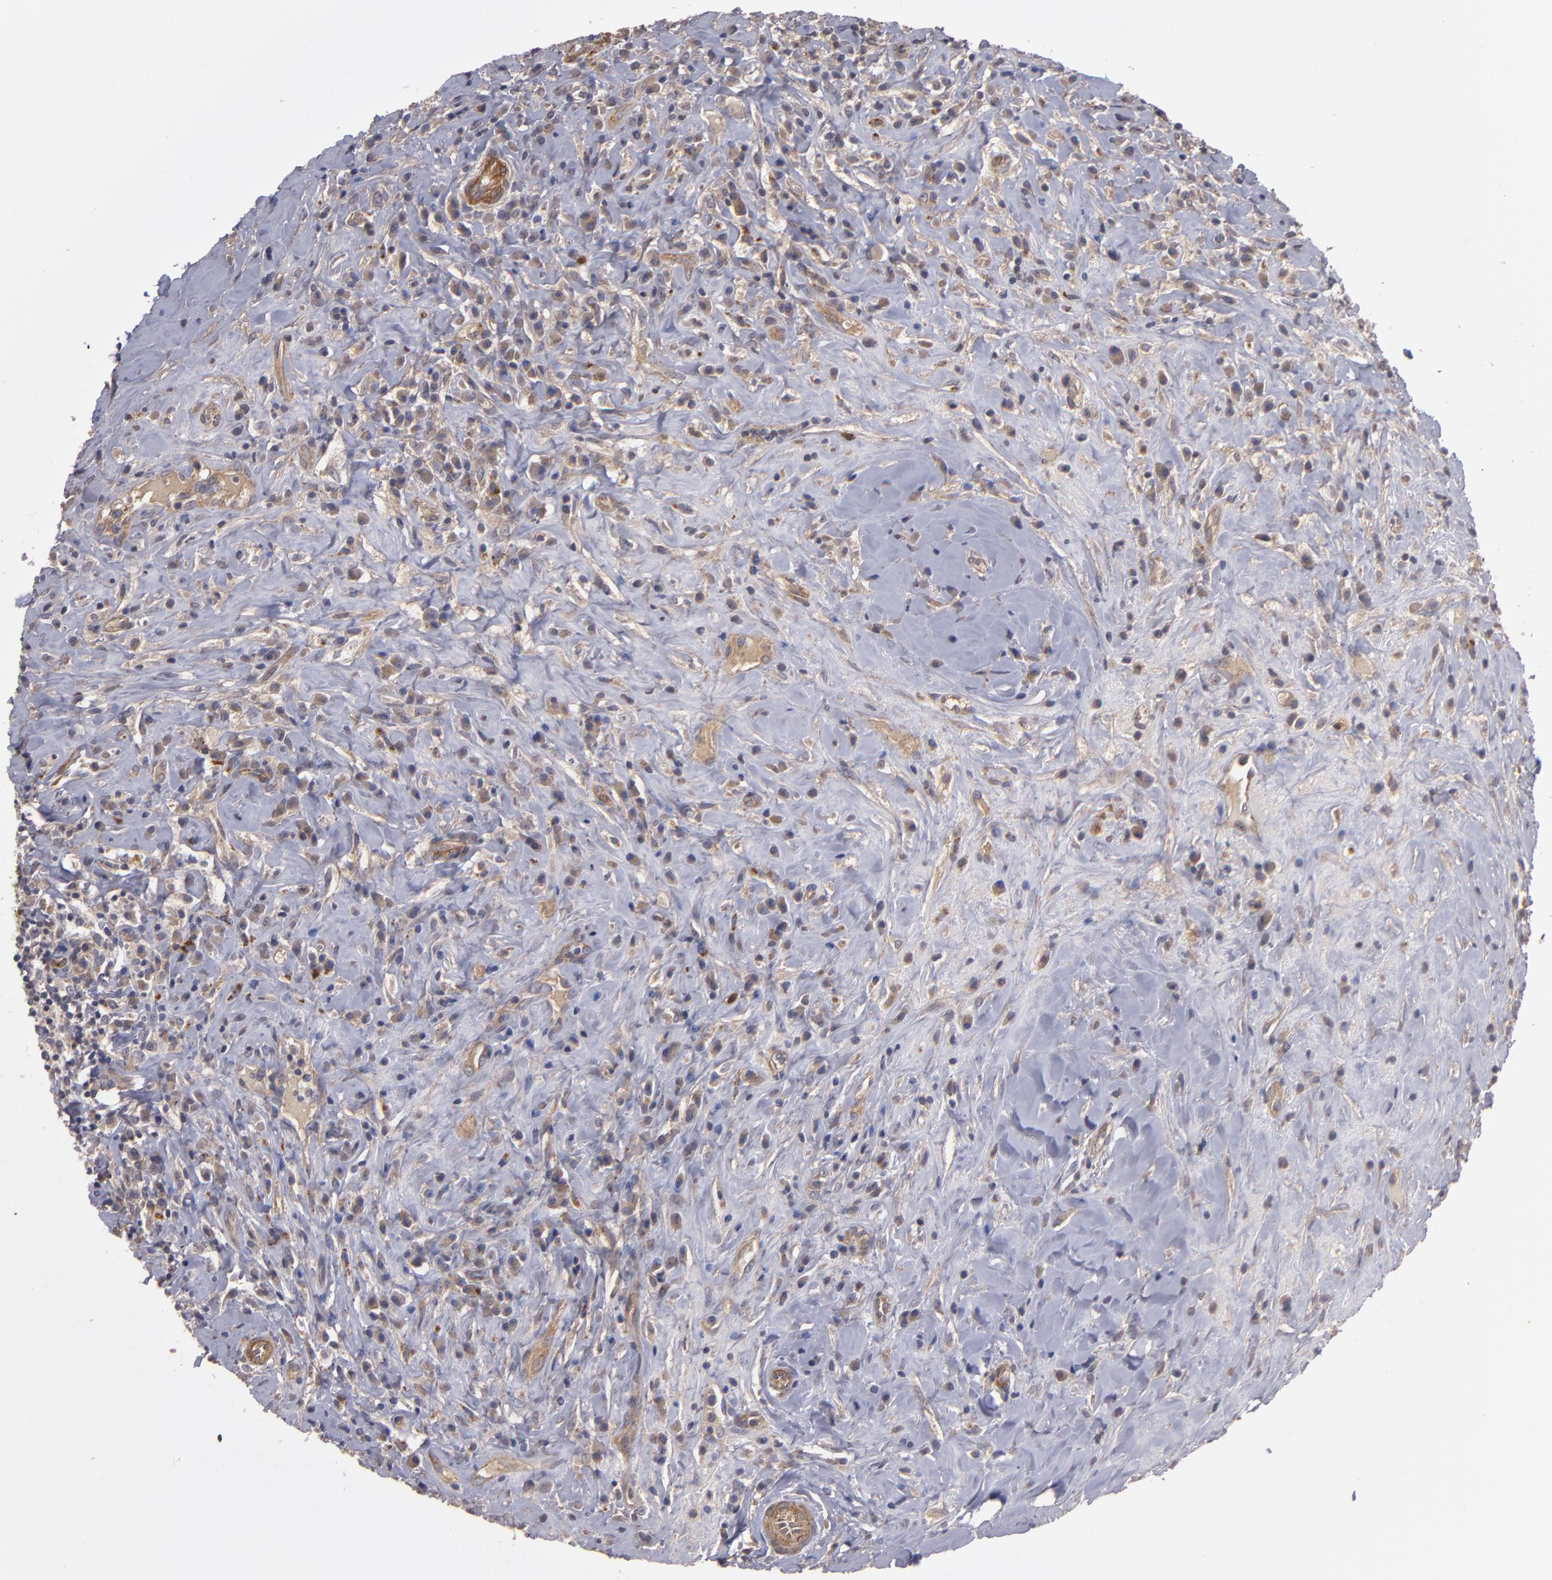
{"staining": {"intensity": "moderate", "quantity": ">75%", "location": "cytoplasmic/membranous"}, "tissue": "lymphoma", "cell_type": "Tumor cells", "image_type": "cancer", "snomed": [{"axis": "morphology", "description": "Hodgkin's disease, NOS"}, {"axis": "topography", "description": "Lymph node"}], "caption": "A medium amount of moderate cytoplasmic/membranous positivity is seen in about >75% of tumor cells in lymphoma tissue.", "gene": "CTSO", "patient": {"sex": "female", "age": 25}}